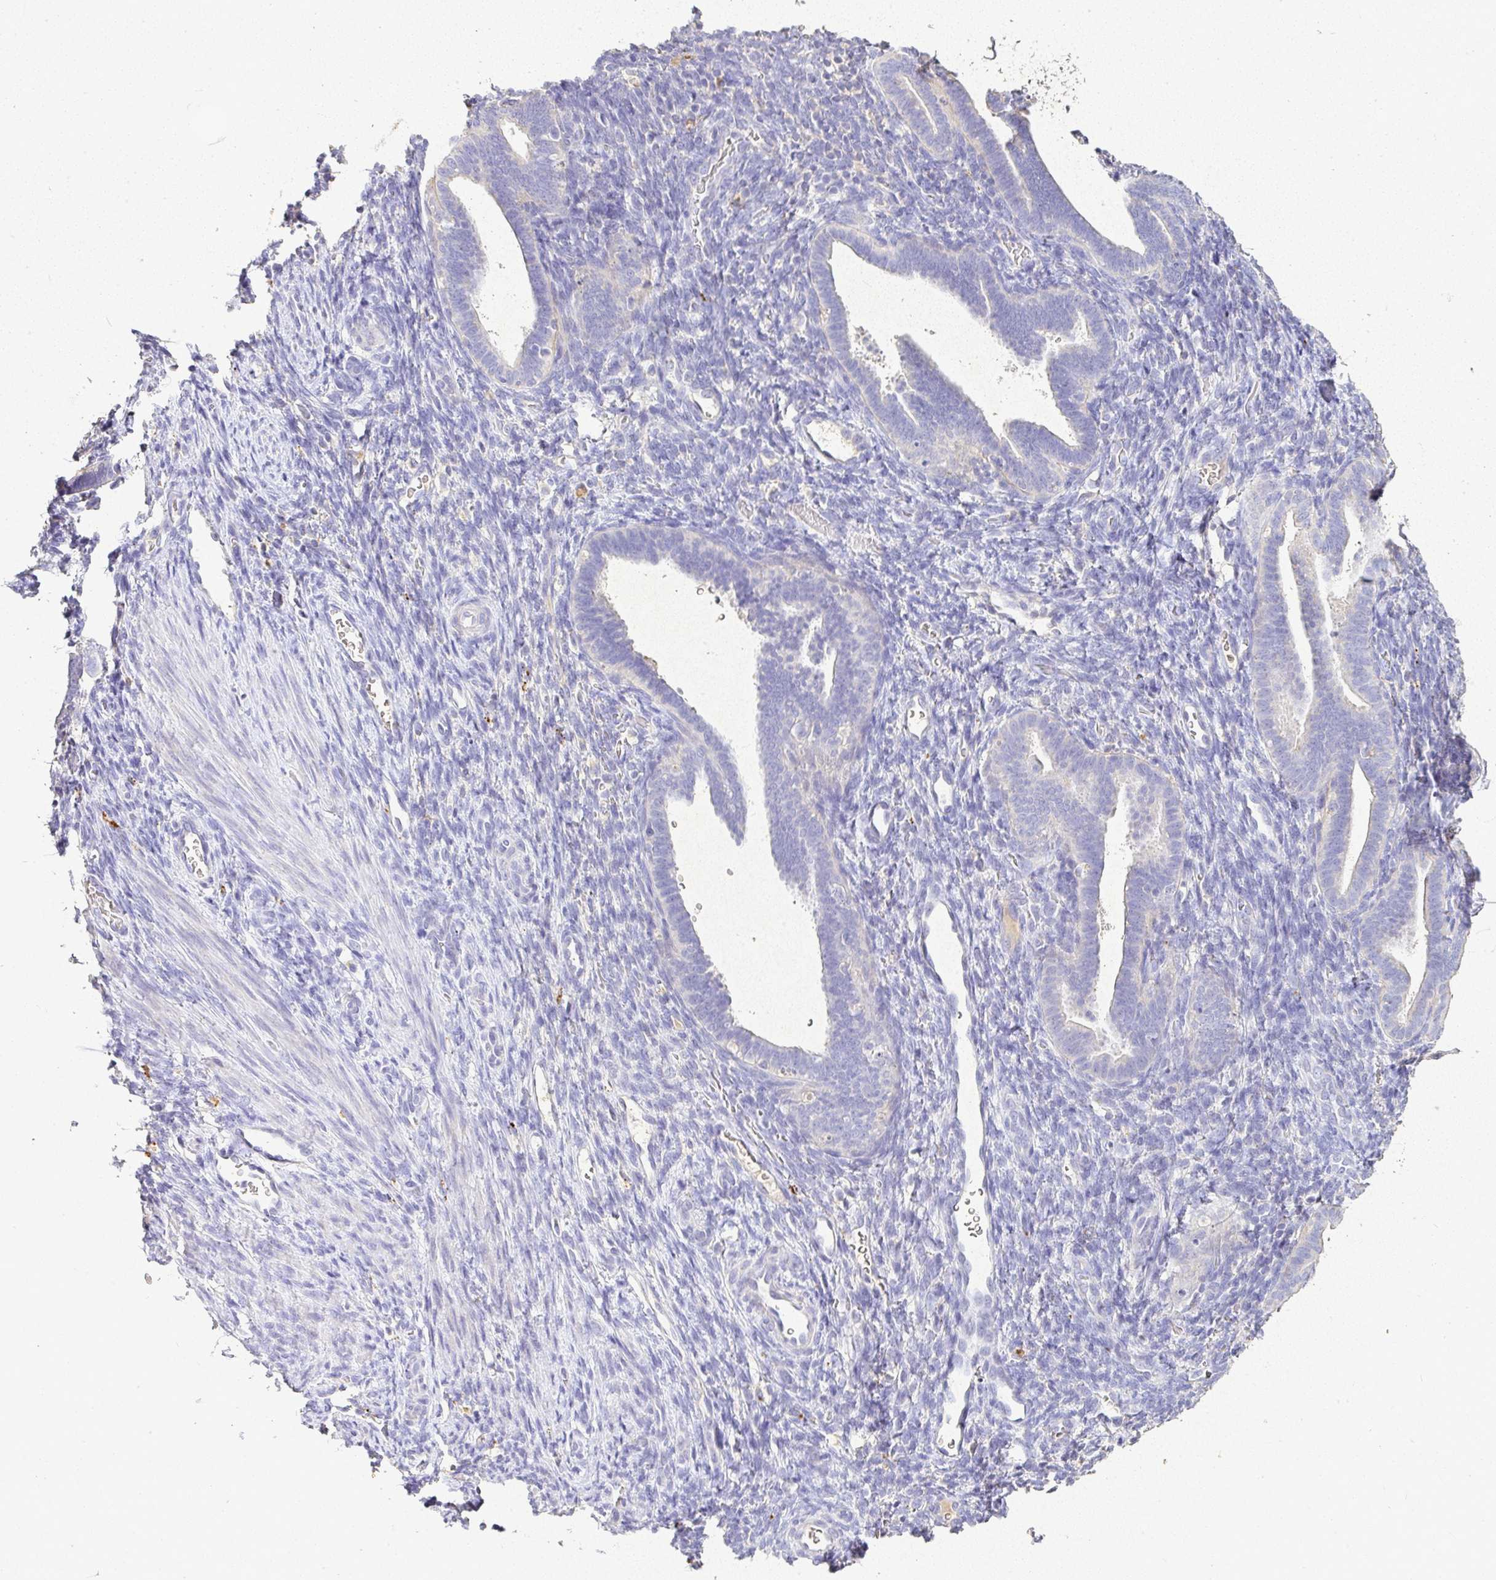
{"staining": {"intensity": "negative", "quantity": "none", "location": "none"}, "tissue": "endometrium", "cell_type": "Cells in endometrial stroma", "image_type": "normal", "snomed": [{"axis": "morphology", "description": "Normal tissue, NOS"}, {"axis": "topography", "description": "Endometrium"}], "caption": "Immunohistochemistry (IHC) histopathology image of benign endometrium: human endometrium stained with DAB displays no significant protein expression in cells in endometrial stroma. Nuclei are stained in blue.", "gene": "RPS2", "patient": {"sex": "female", "age": 34}}